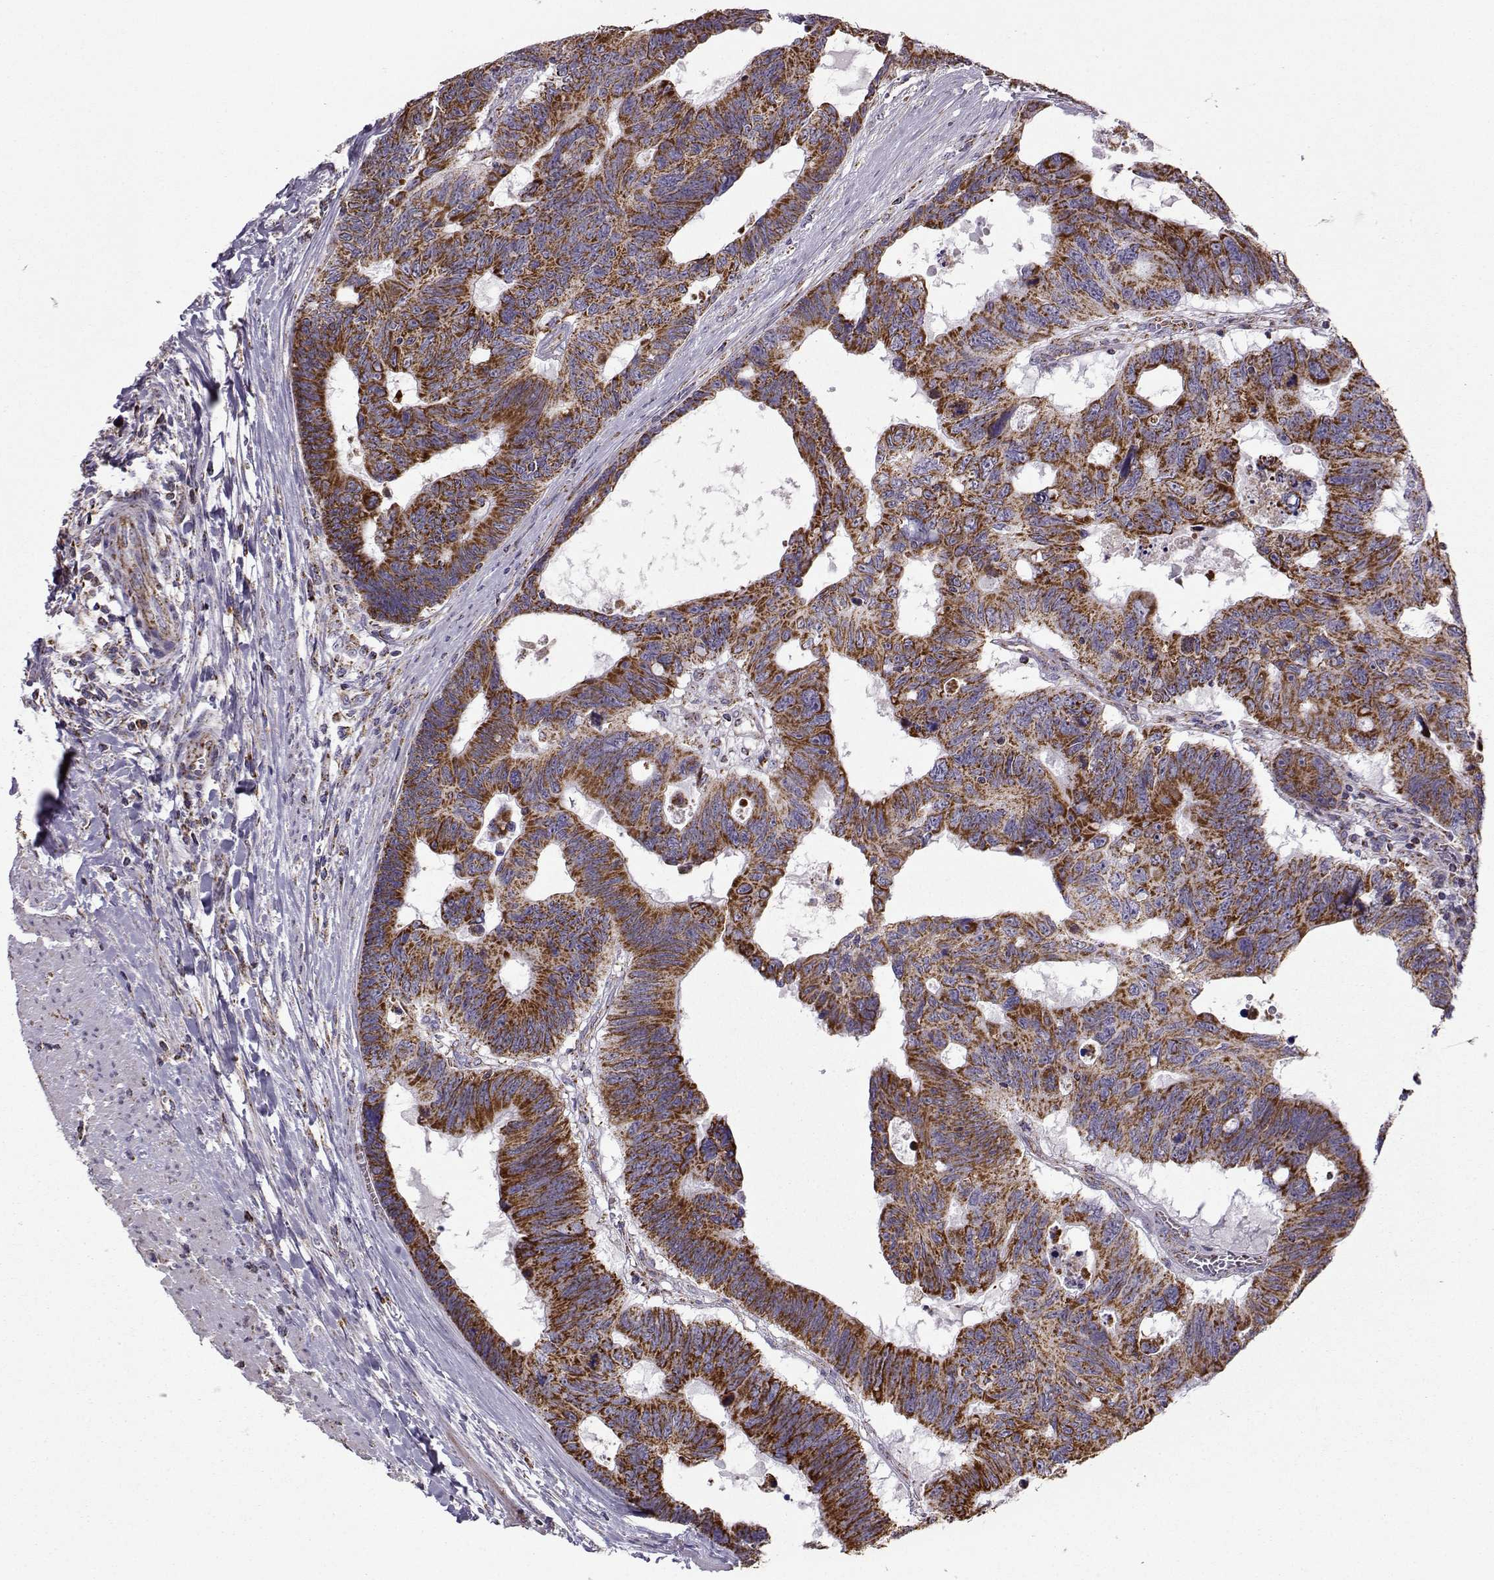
{"staining": {"intensity": "strong", "quantity": ">75%", "location": "cytoplasmic/membranous"}, "tissue": "colorectal cancer", "cell_type": "Tumor cells", "image_type": "cancer", "snomed": [{"axis": "morphology", "description": "Adenocarcinoma, NOS"}, {"axis": "topography", "description": "Colon"}], "caption": "Immunohistochemistry (DAB (3,3'-diaminobenzidine)) staining of colorectal adenocarcinoma exhibits strong cytoplasmic/membranous protein staining in approximately >75% of tumor cells.", "gene": "NECAB3", "patient": {"sex": "female", "age": 77}}